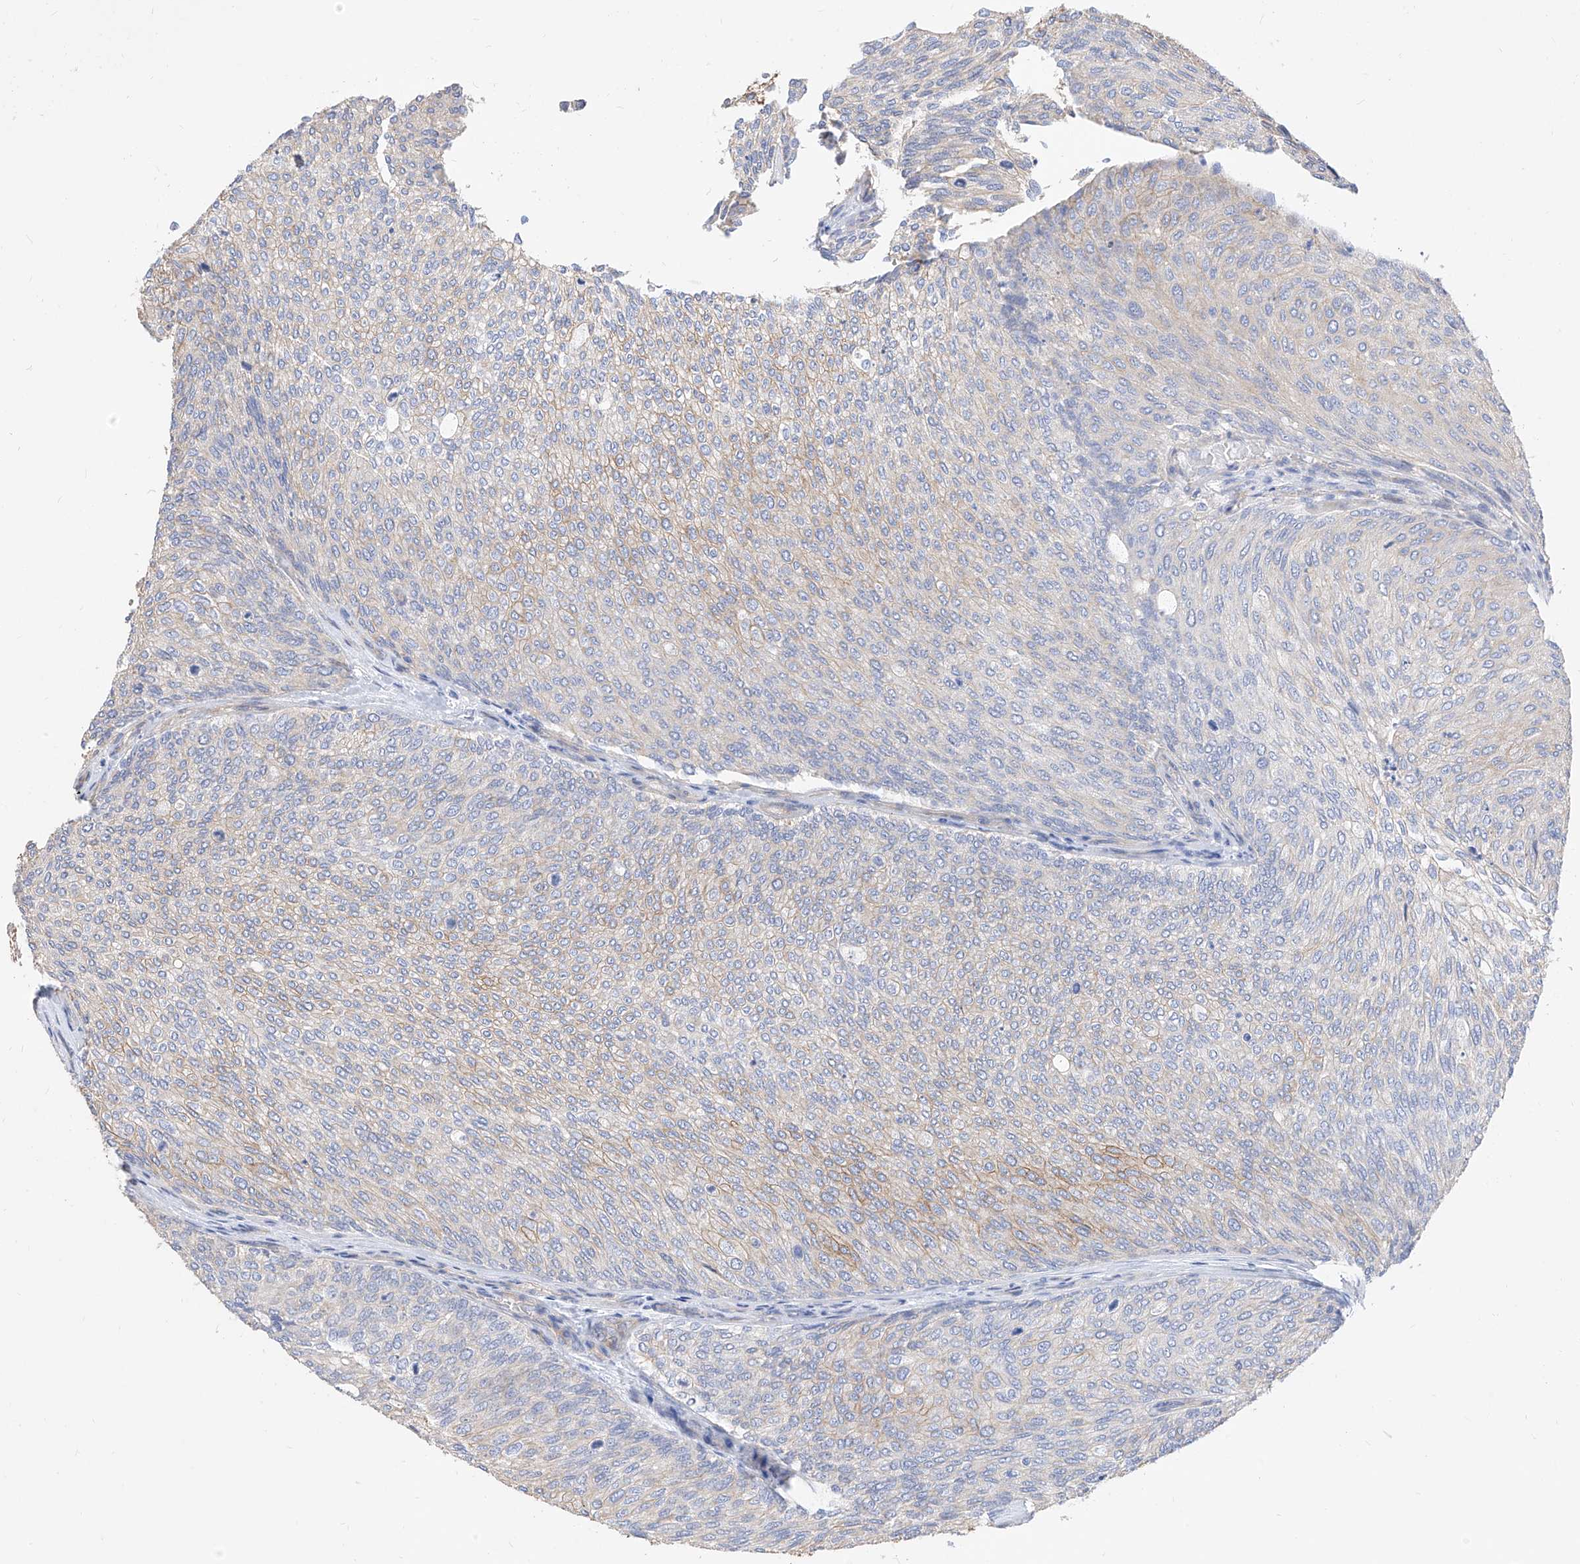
{"staining": {"intensity": "weak", "quantity": "25%-75%", "location": "cytoplasmic/membranous"}, "tissue": "urothelial cancer", "cell_type": "Tumor cells", "image_type": "cancer", "snomed": [{"axis": "morphology", "description": "Urothelial carcinoma, Low grade"}, {"axis": "topography", "description": "Urinary bladder"}], "caption": "Protein staining displays weak cytoplasmic/membranous expression in approximately 25%-75% of tumor cells in urothelial cancer.", "gene": "SCGB2A1", "patient": {"sex": "female", "age": 79}}